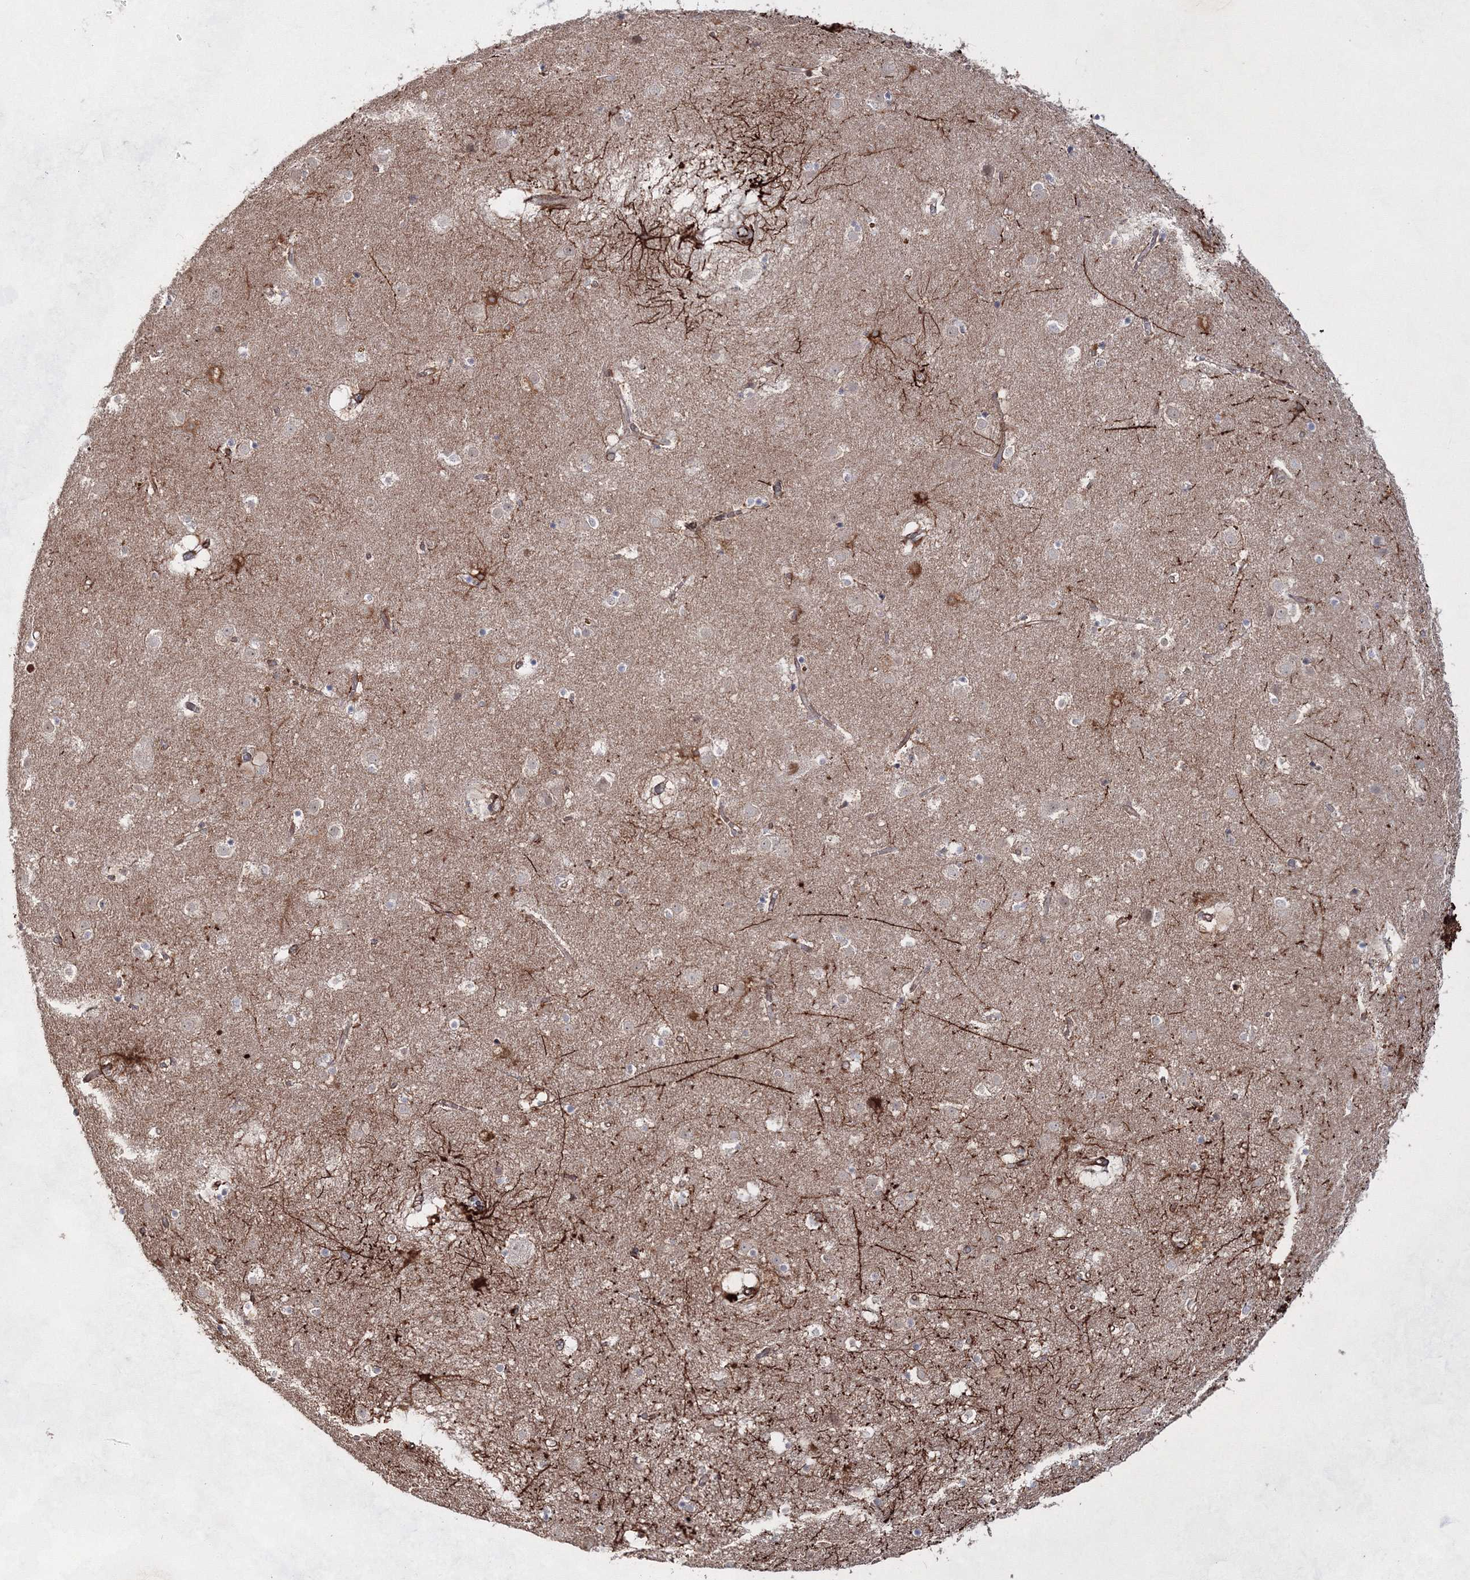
{"staining": {"intensity": "strong", "quantity": "<25%", "location": "cytoplasmic/membranous"}, "tissue": "caudate", "cell_type": "Glial cells", "image_type": "normal", "snomed": [{"axis": "morphology", "description": "Normal tissue, NOS"}, {"axis": "topography", "description": "Lateral ventricle wall"}], "caption": "Protein expression analysis of normal caudate displays strong cytoplasmic/membranous positivity in approximately <25% of glial cells. The staining was performed using DAB, with brown indicating positive protein expression. Nuclei are stained blue with hematoxylin.", "gene": "SNIP1", "patient": {"sex": "male", "age": 70}}